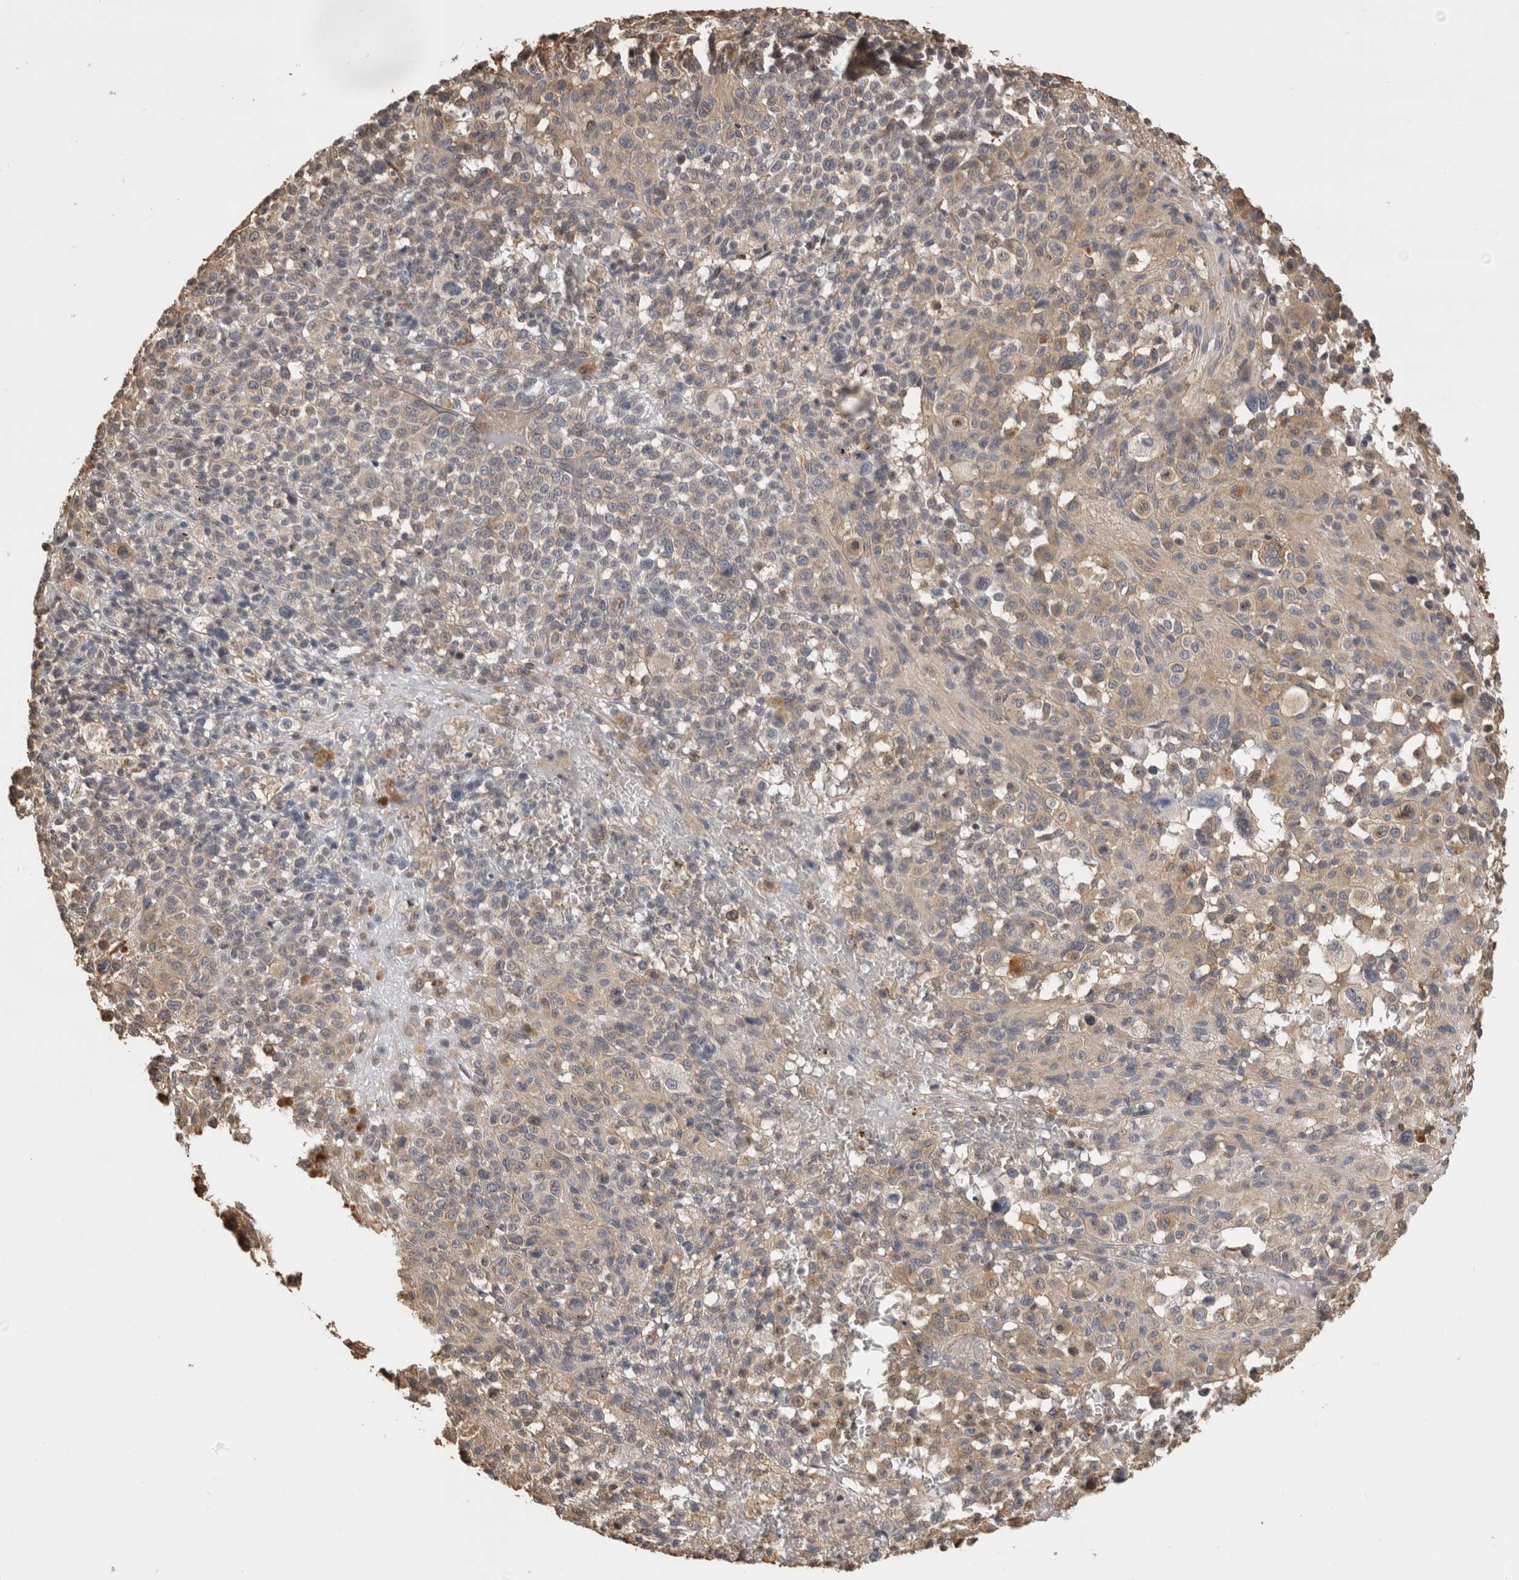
{"staining": {"intensity": "weak", "quantity": ">75%", "location": "cytoplasmic/membranous"}, "tissue": "melanoma", "cell_type": "Tumor cells", "image_type": "cancer", "snomed": [{"axis": "morphology", "description": "Malignant melanoma, Metastatic site"}, {"axis": "topography", "description": "Skin"}], "caption": "Weak cytoplasmic/membranous positivity is identified in about >75% of tumor cells in malignant melanoma (metastatic site).", "gene": "CLIP1", "patient": {"sex": "female", "age": 74}}